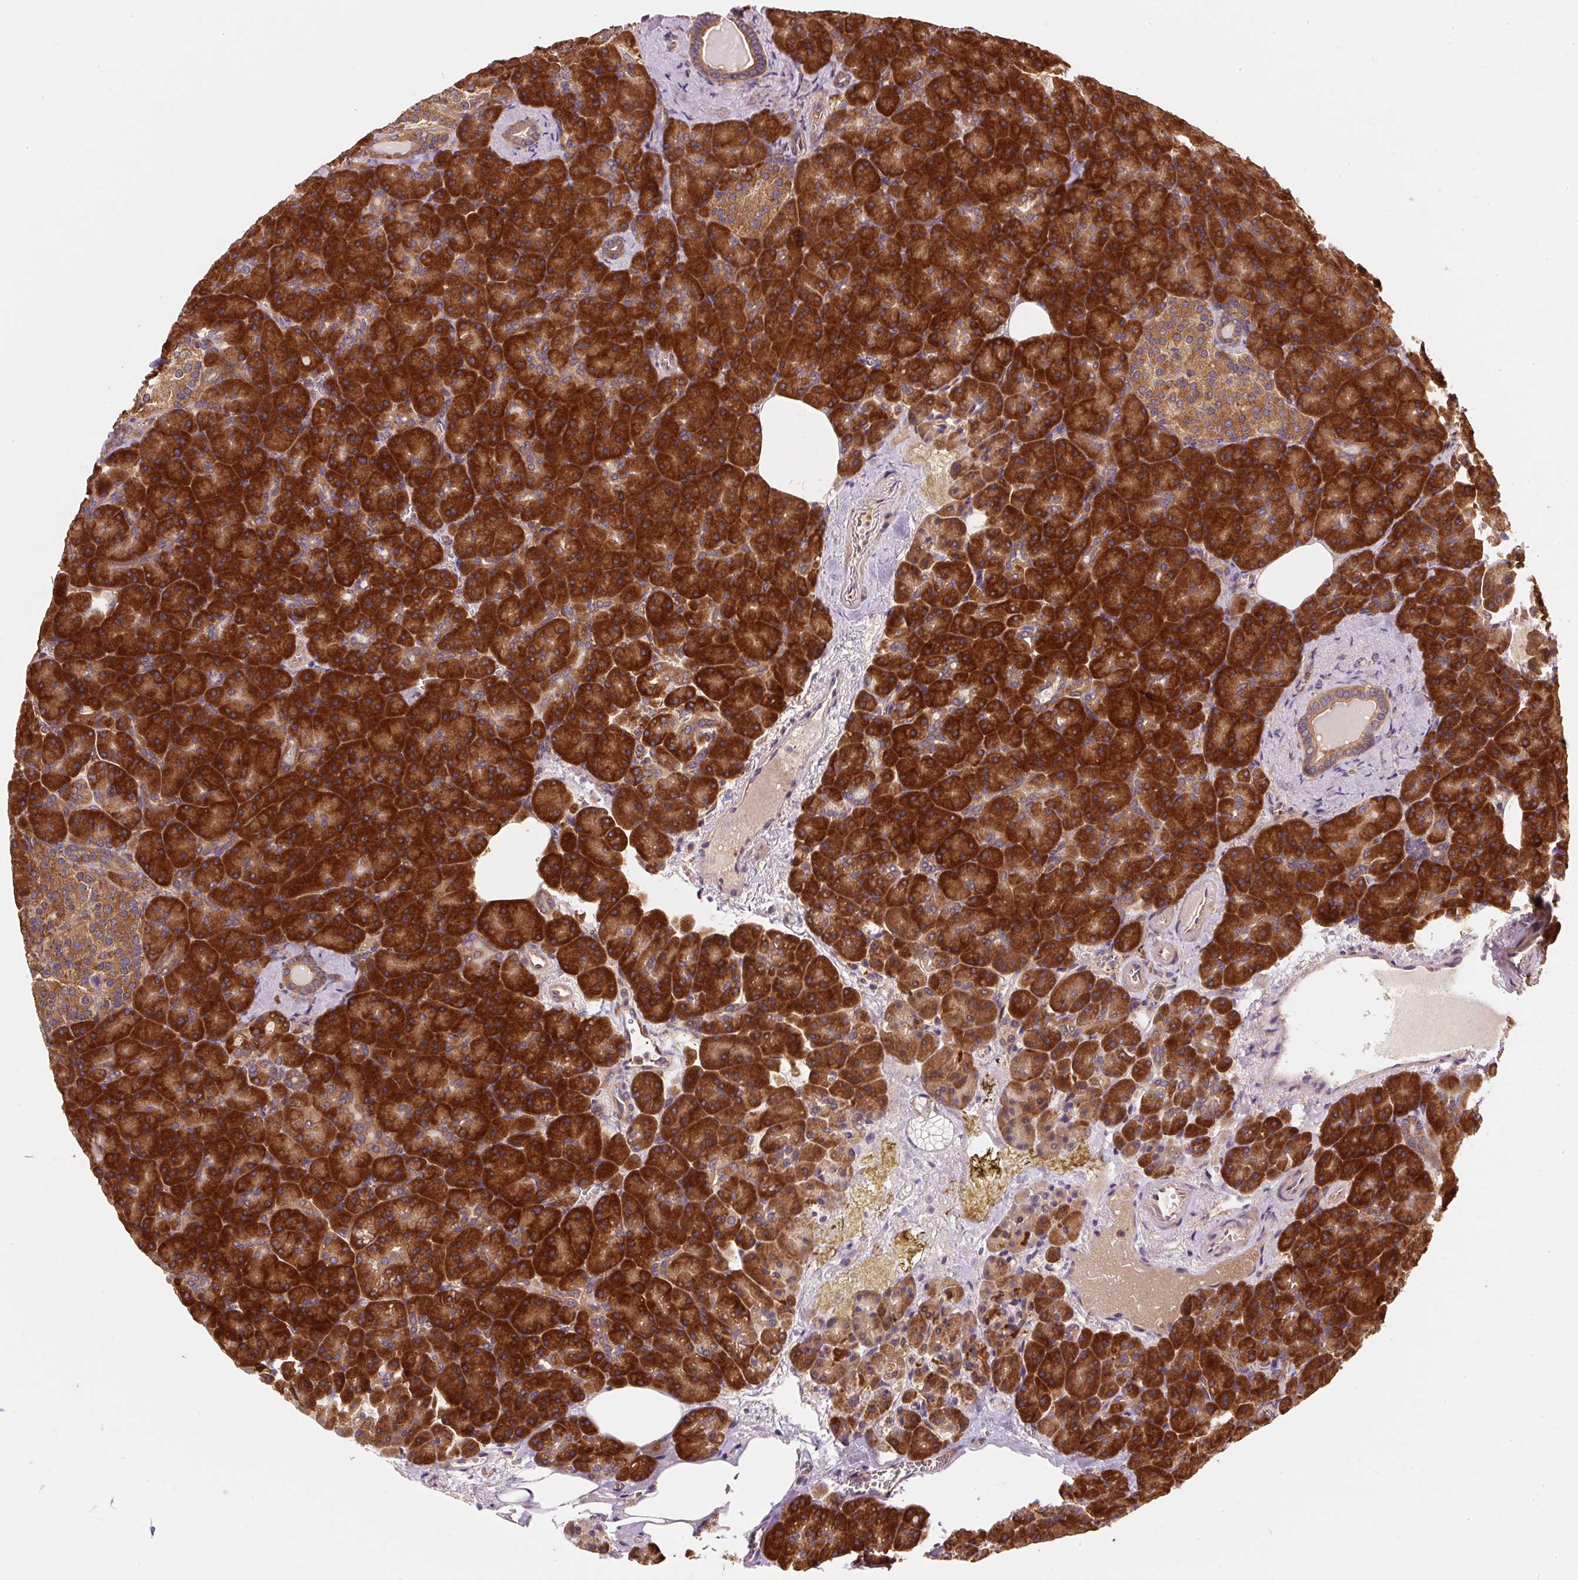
{"staining": {"intensity": "strong", "quantity": ">75%", "location": "cytoplasmic/membranous"}, "tissue": "pancreas", "cell_type": "Exocrine glandular cells", "image_type": "normal", "snomed": [{"axis": "morphology", "description": "Normal tissue, NOS"}, {"axis": "topography", "description": "Pancreas"}], "caption": "High-magnification brightfield microscopy of normal pancreas stained with DAB (brown) and counterstained with hematoxylin (blue). exocrine glandular cells exhibit strong cytoplasmic/membranous expression is seen in about>75% of cells. Immunohistochemistry (ihc) stains the protein in brown and the nuclei are stained blue.", "gene": "EIF2S2", "patient": {"sex": "female", "age": 74}}